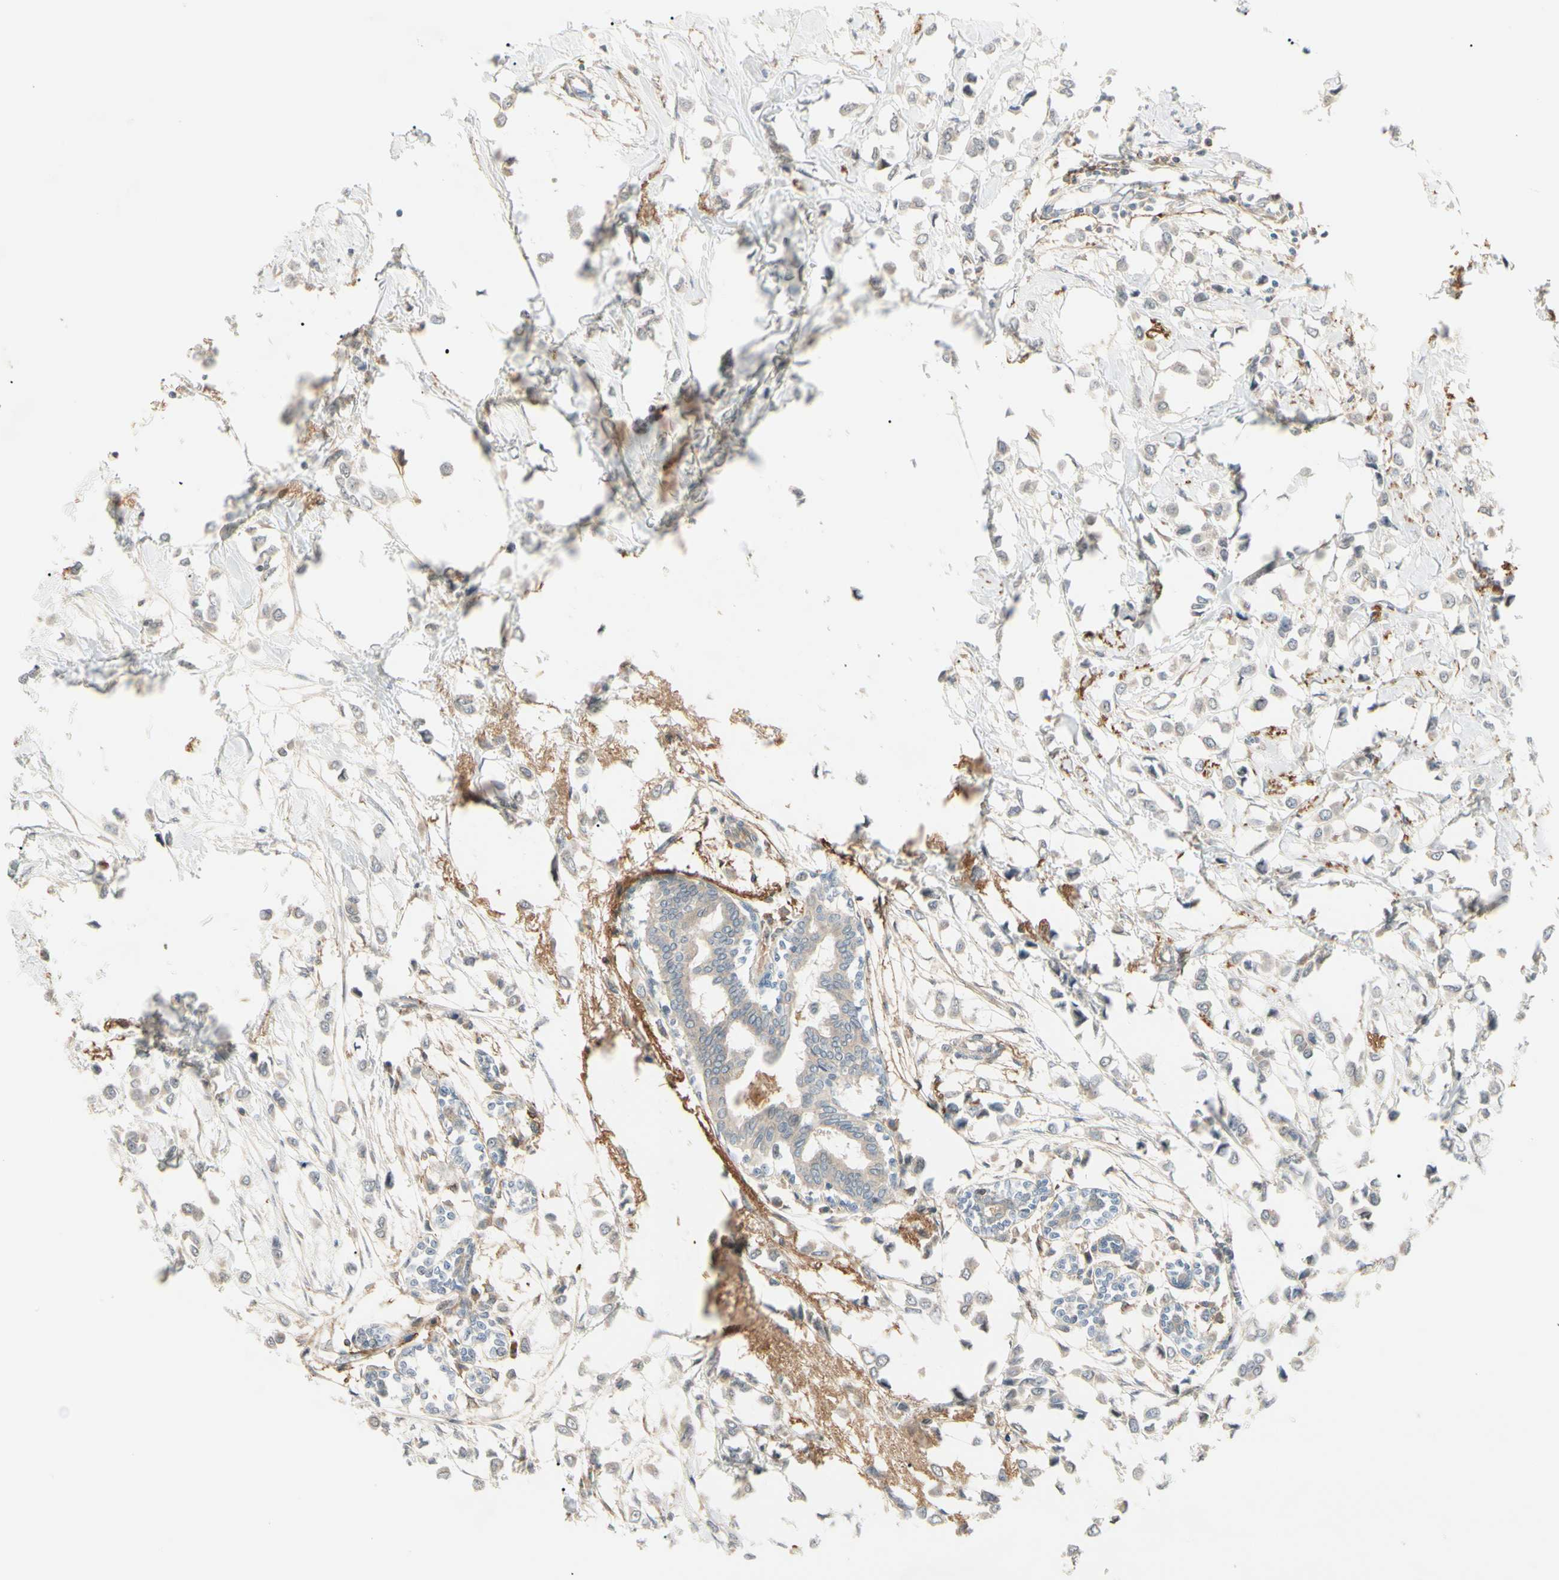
{"staining": {"intensity": "weak", "quantity": ">75%", "location": "cytoplasmic/membranous"}, "tissue": "breast cancer", "cell_type": "Tumor cells", "image_type": "cancer", "snomed": [{"axis": "morphology", "description": "Lobular carcinoma"}, {"axis": "topography", "description": "Breast"}], "caption": "High-power microscopy captured an immunohistochemistry image of lobular carcinoma (breast), revealing weak cytoplasmic/membranous staining in about >75% of tumor cells.", "gene": "F2R", "patient": {"sex": "female", "age": 51}}